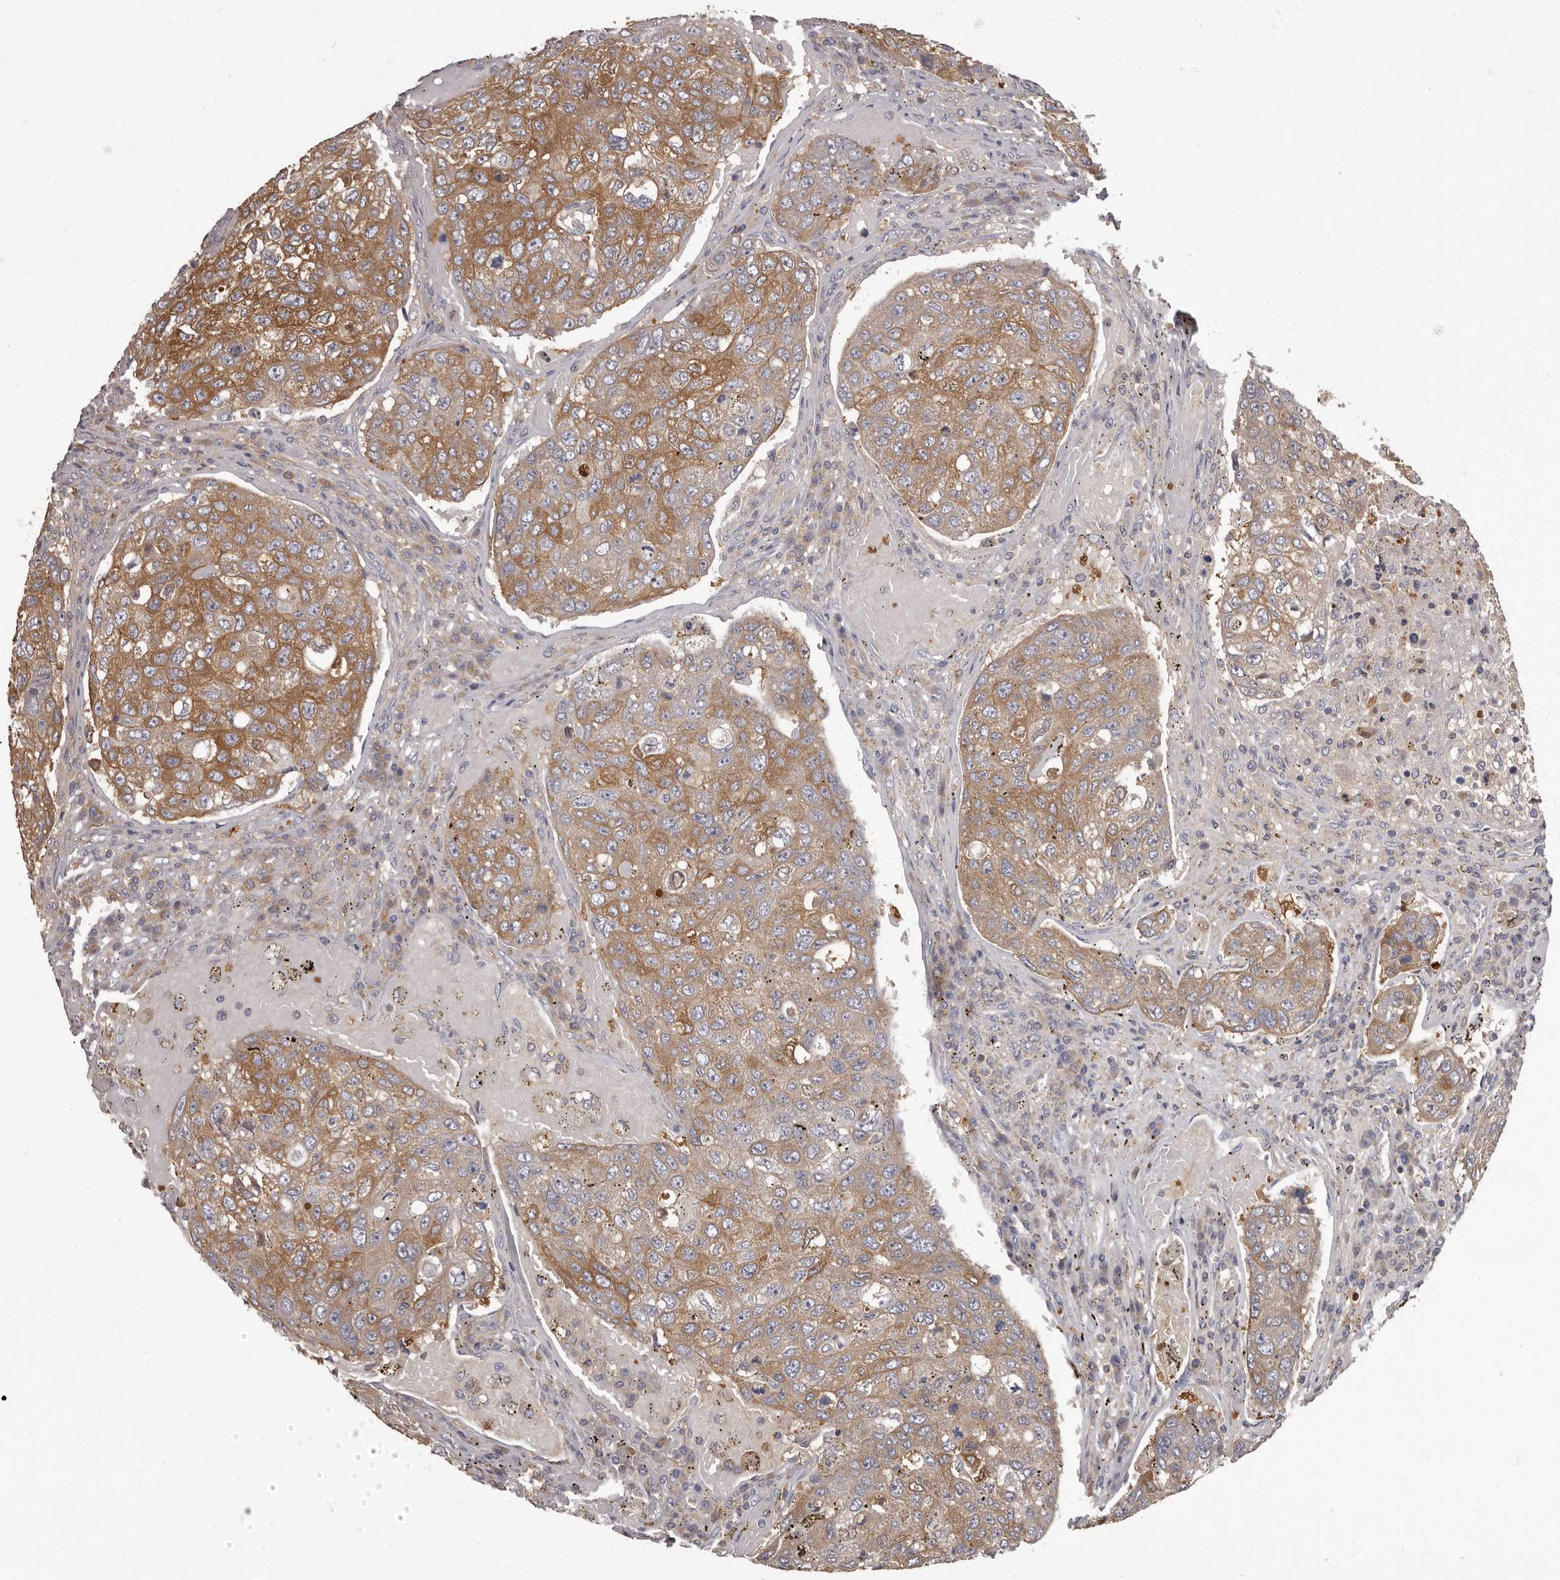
{"staining": {"intensity": "moderate", "quantity": ">75%", "location": "cytoplasmic/membranous"}, "tissue": "urothelial cancer", "cell_type": "Tumor cells", "image_type": "cancer", "snomed": [{"axis": "morphology", "description": "Urothelial carcinoma, High grade"}, {"axis": "topography", "description": "Lymph node"}, {"axis": "topography", "description": "Urinary bladder"}], "caption": "Immunohistochemistry (IHC) (DAB (3,3'-diaminobenzidine)) staining of urothelial cancer demonstrates moderate cytoplasmic/membranous protein positivity in about >75% of tumor cells.", "gene": "APEH", "patient": {"sex": "male", "age": 51}}